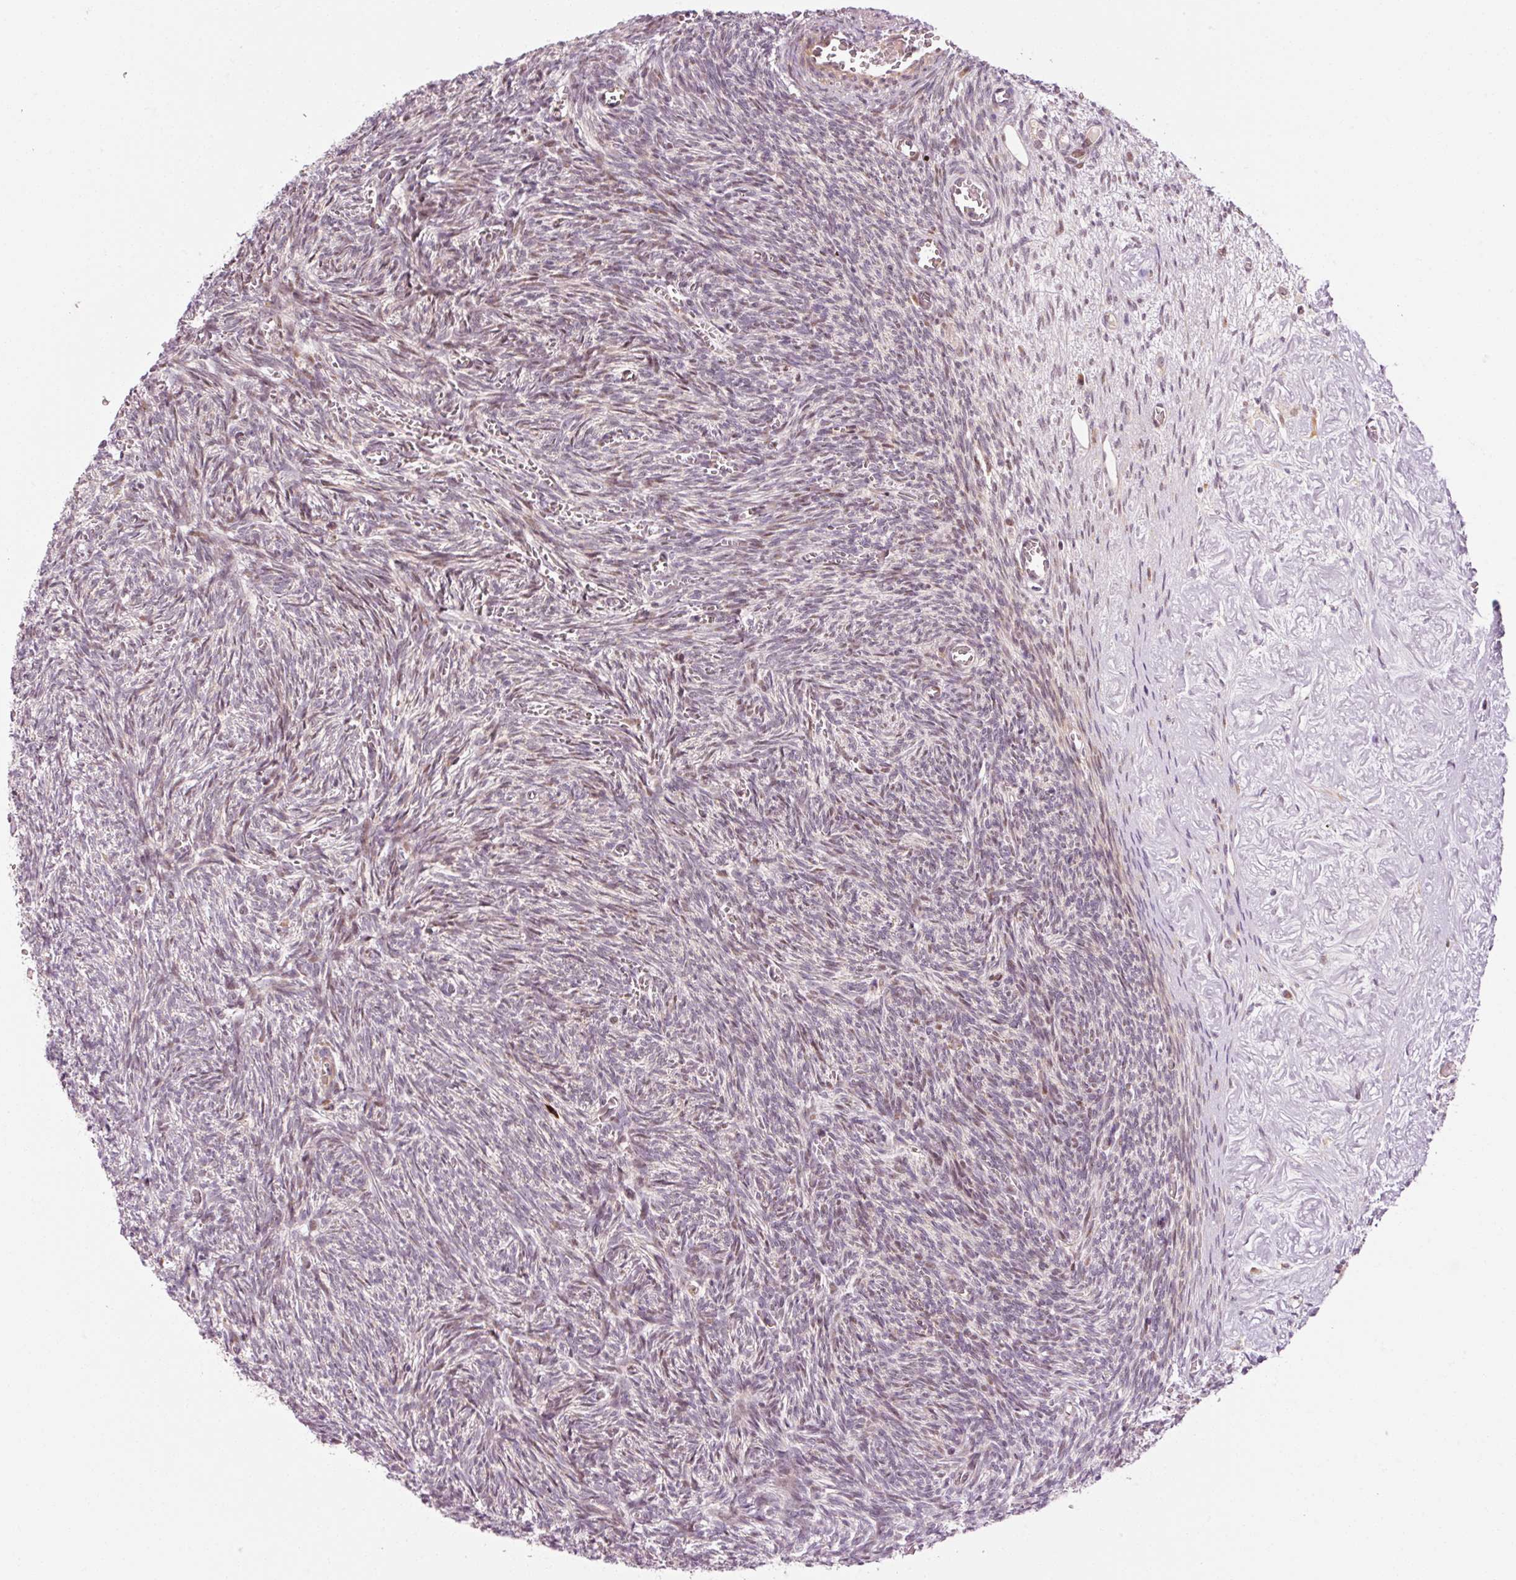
{"staining": {"intensity": "weak", "quantity": "25%-75%", "location": "cytoplasmic/membranous,nuclear"}, "tissue": "ovary", "cell_type": "Follicle cells", "image_type": "normal", "snomed": [{"axis": "morphology", "description": "Normal tissue, NOS"}, {"axis": "topography", "description": "Ovary"}], "caption": "Protein expression analysis of unremarkable human ovary reveals weak cytoplasmic/membranous,nuclear expression in about 25%-75% of follicle cells.", "gene": "ANKRD20A1", "patient": {"sex": "female", "age": 67}}